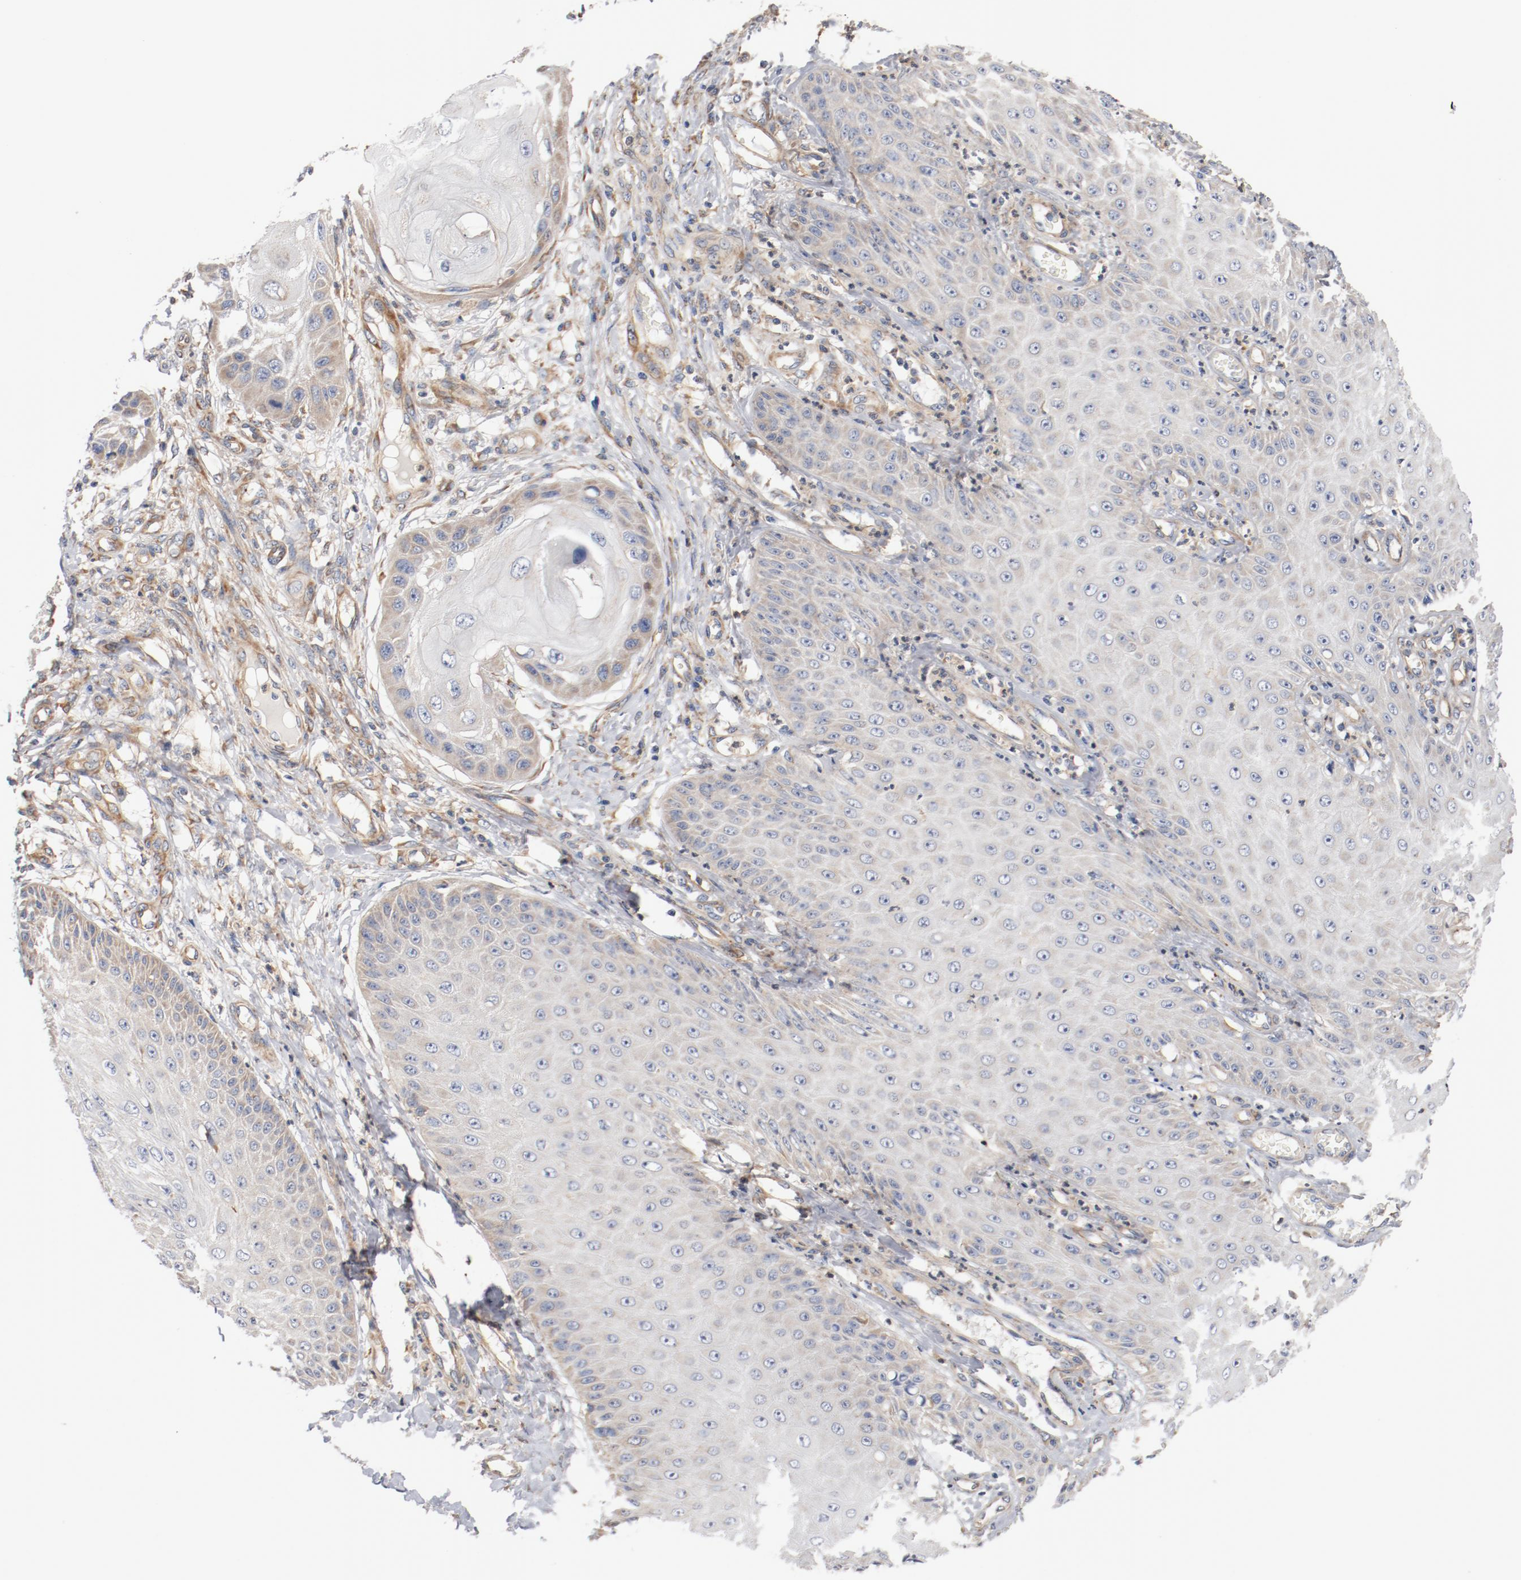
{"staining": {"intensity": "weak", "quantity": "<25%", "location": "cytoplasmic/membranous"}, "tissue": "skin cancer", "cell_type": "Tumor cells", "image_type": "cancer", "snomed": [{"axis": "morphology", "description": "Squamous cell carcinoma, NOS"}, {"axis": "topography", "description": "Skin"}], "caption": "Immunohistochemistry micrograph of neoplastic tissue: human squamous cell carcinoma (skin) stained with DAB (3,3'-diaminobenzidine) shows no significant protein positivity in tumor cells.", "gene": "ILK", "patient": {"sex": "female", "age": 40}}